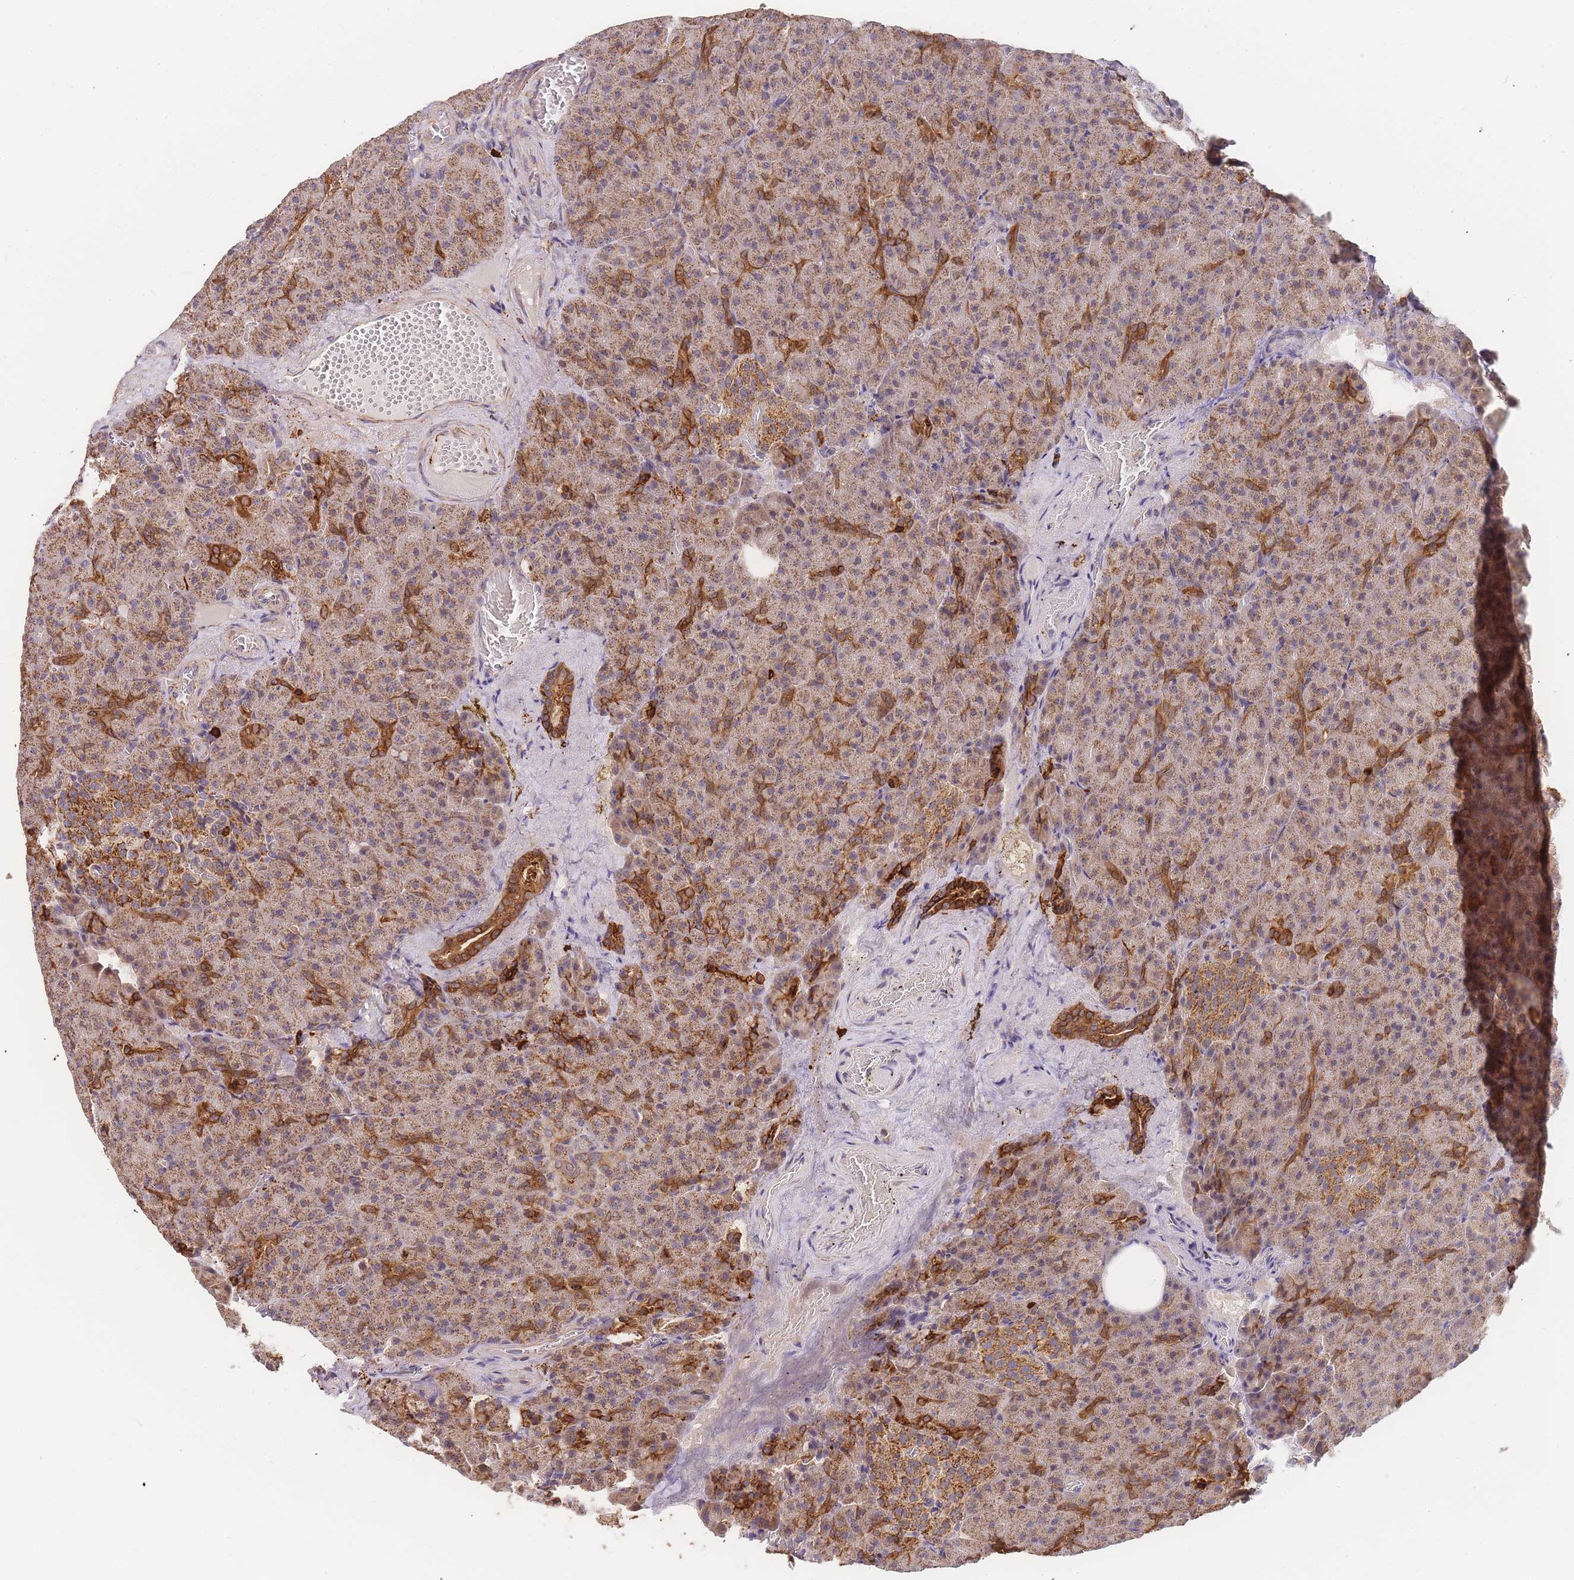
{"staining": {"intensity": "strong", "quantity": "25%-75%", "location": "cytoplasmic/membranous"}, "tissue": "pancreas", "cell_type": "Exocrine glandular cells", "image_type": "normal", "snomed": [{"axis": "morphology", "description": "Normal tissue, NOS"}, {"axis": "topography", "description": "Pancreas"}], "caption": "Pancreas stained for a protein (brown) exhibits strong cytoplasmic/membranous positive expression in approximately 25%-75% of exocrine glandular cells.", "gene": "ADCY9", "patient": {"sex": "female", "age": 74}}